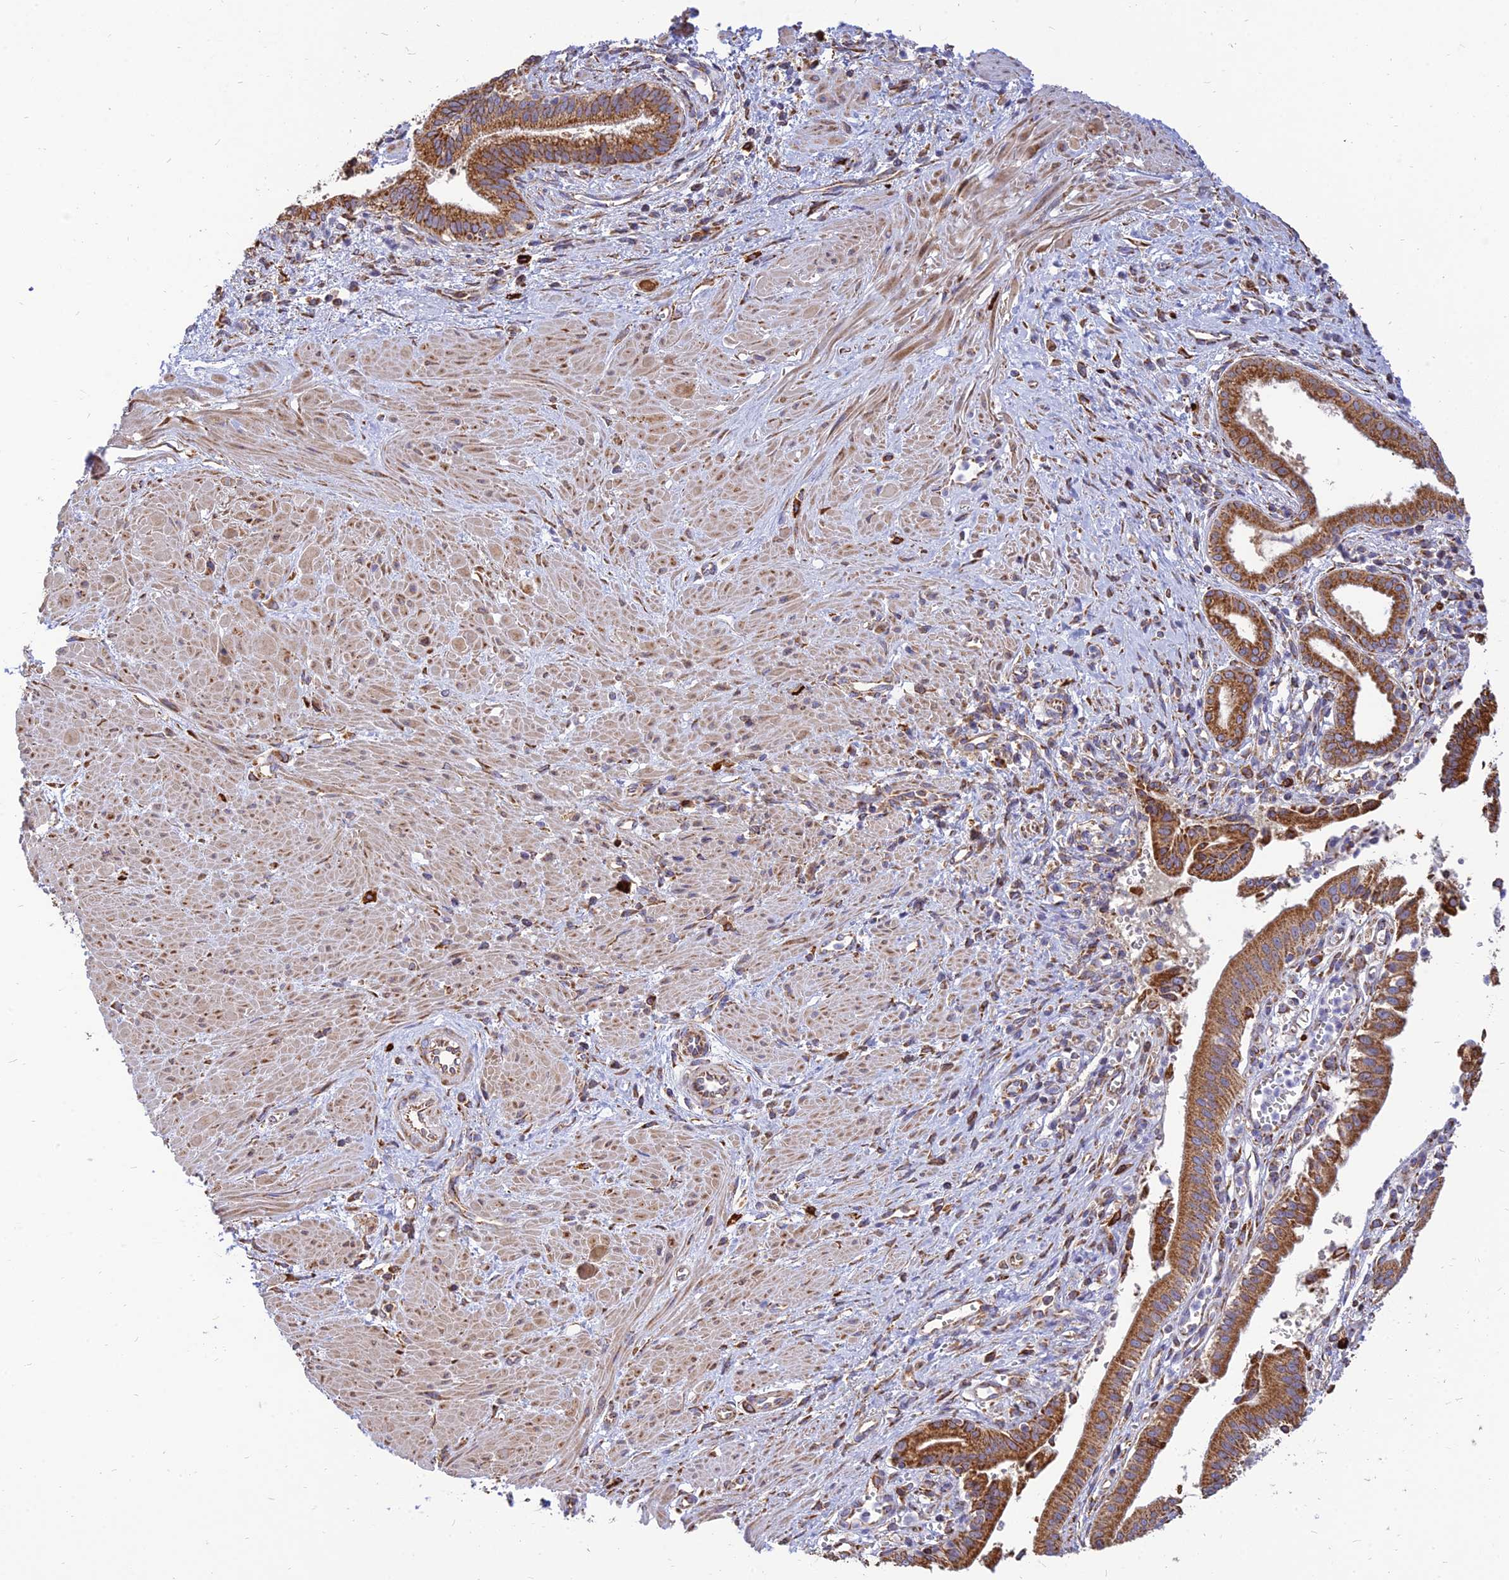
{"staining": {"intensity": "strong", "quantity": ">75%", "location": "cytoplasmic/membranous"}, "tissue": "pancreatic cancer", "cell_type": "Tumor cells", "image_type": "cancer", "snomed": [{"axis": "morphology", "description": "Adenocarcinoma, NOS"}, {"axis": "topography", "description": "Pancreas"}], "caption": "There is high levels of strong cytoplasmic/membranous positivity in tumor cells of pancreatic cancer (adenocarcinoma), as demonstrated by immunohistochemical staining (brown color).", "gene": "THUMPD2", "patient": {"sex": "male", "age": 78}}